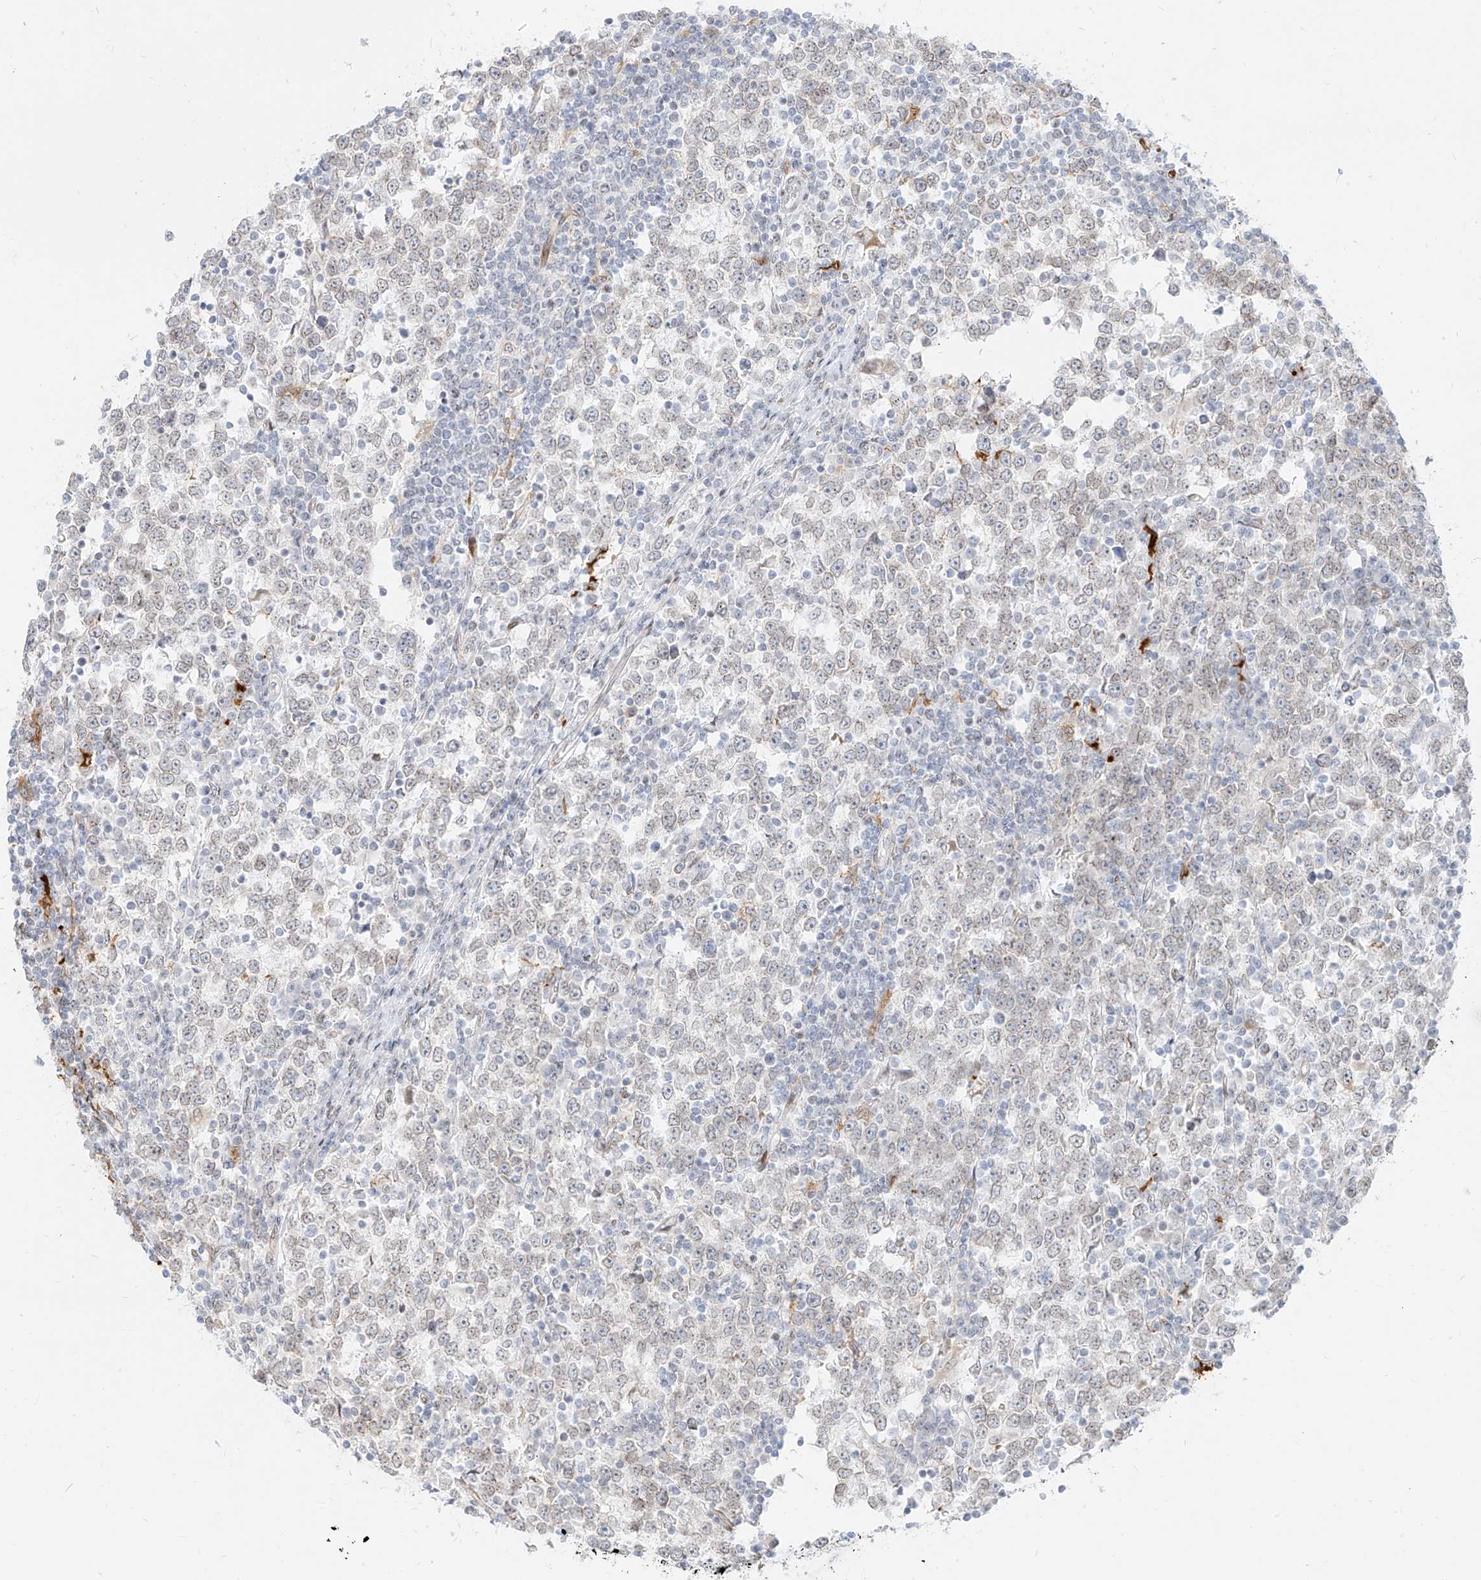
{"staining": {"intensity": "weak", "quantity": "<25%", "location": "cytoplasmic/membranous"}, "tissue": "testis cancer", "cell_type": "Tumor cells", "image_type": "cancer", "snomed": [{"axis": "morphology", "description": "Seminoma, NOS"}, {"axis": "topography", "description": "Testis"}], "caption": "Tumor cells show no significant protein expression in testis cancer (seminoma).", "gene": "NHSL1", "patient": {"sex": "male", "age": 65}}